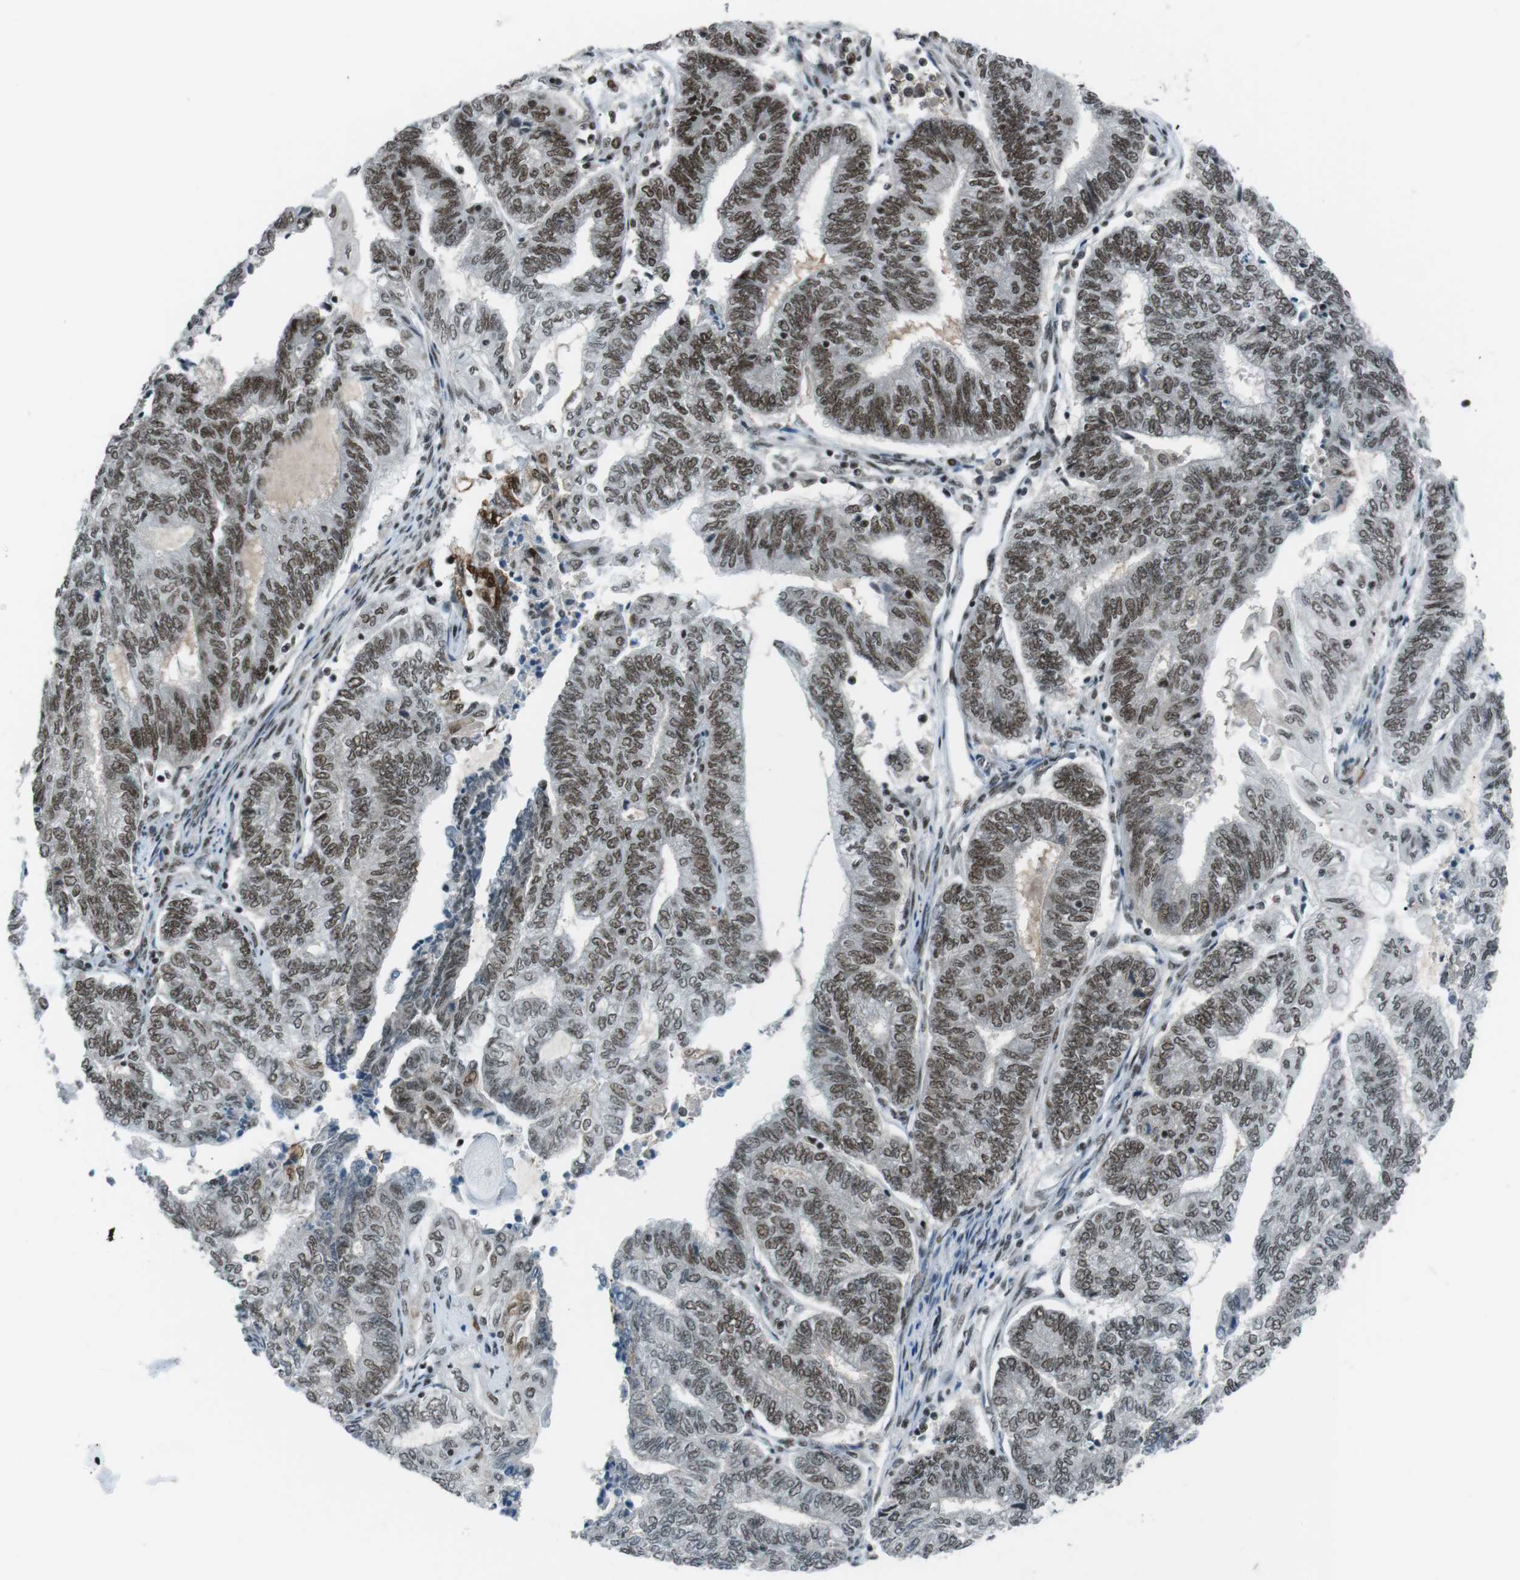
{"staining": {"intensity": "strong", "quantity": "25%-75%", "location": "nuclear"}, "tissue": "endometrial cancer", "cell_type": "Tumor cells", "image_type": "cancer", "snomed": [{"axis": "morphology", "description": "Adenocarcinoma, NOS"}, {"axis": "topography", "description": "Uterus"}, {"axis": "topography", "description": "Endometrium"}], "caption": "Immunohistochemical staining of human endometrial cancer (adenocarcinoma) reveals high levels of strong nuclear protein positivity in approximately 25%-75% of tumor cells. Immunohistochemistry (ihc) stains the protein in brown and the nuclei are stained blue.", "gene": "TAF1", "patient": {"sex": "female", "age": 70}}